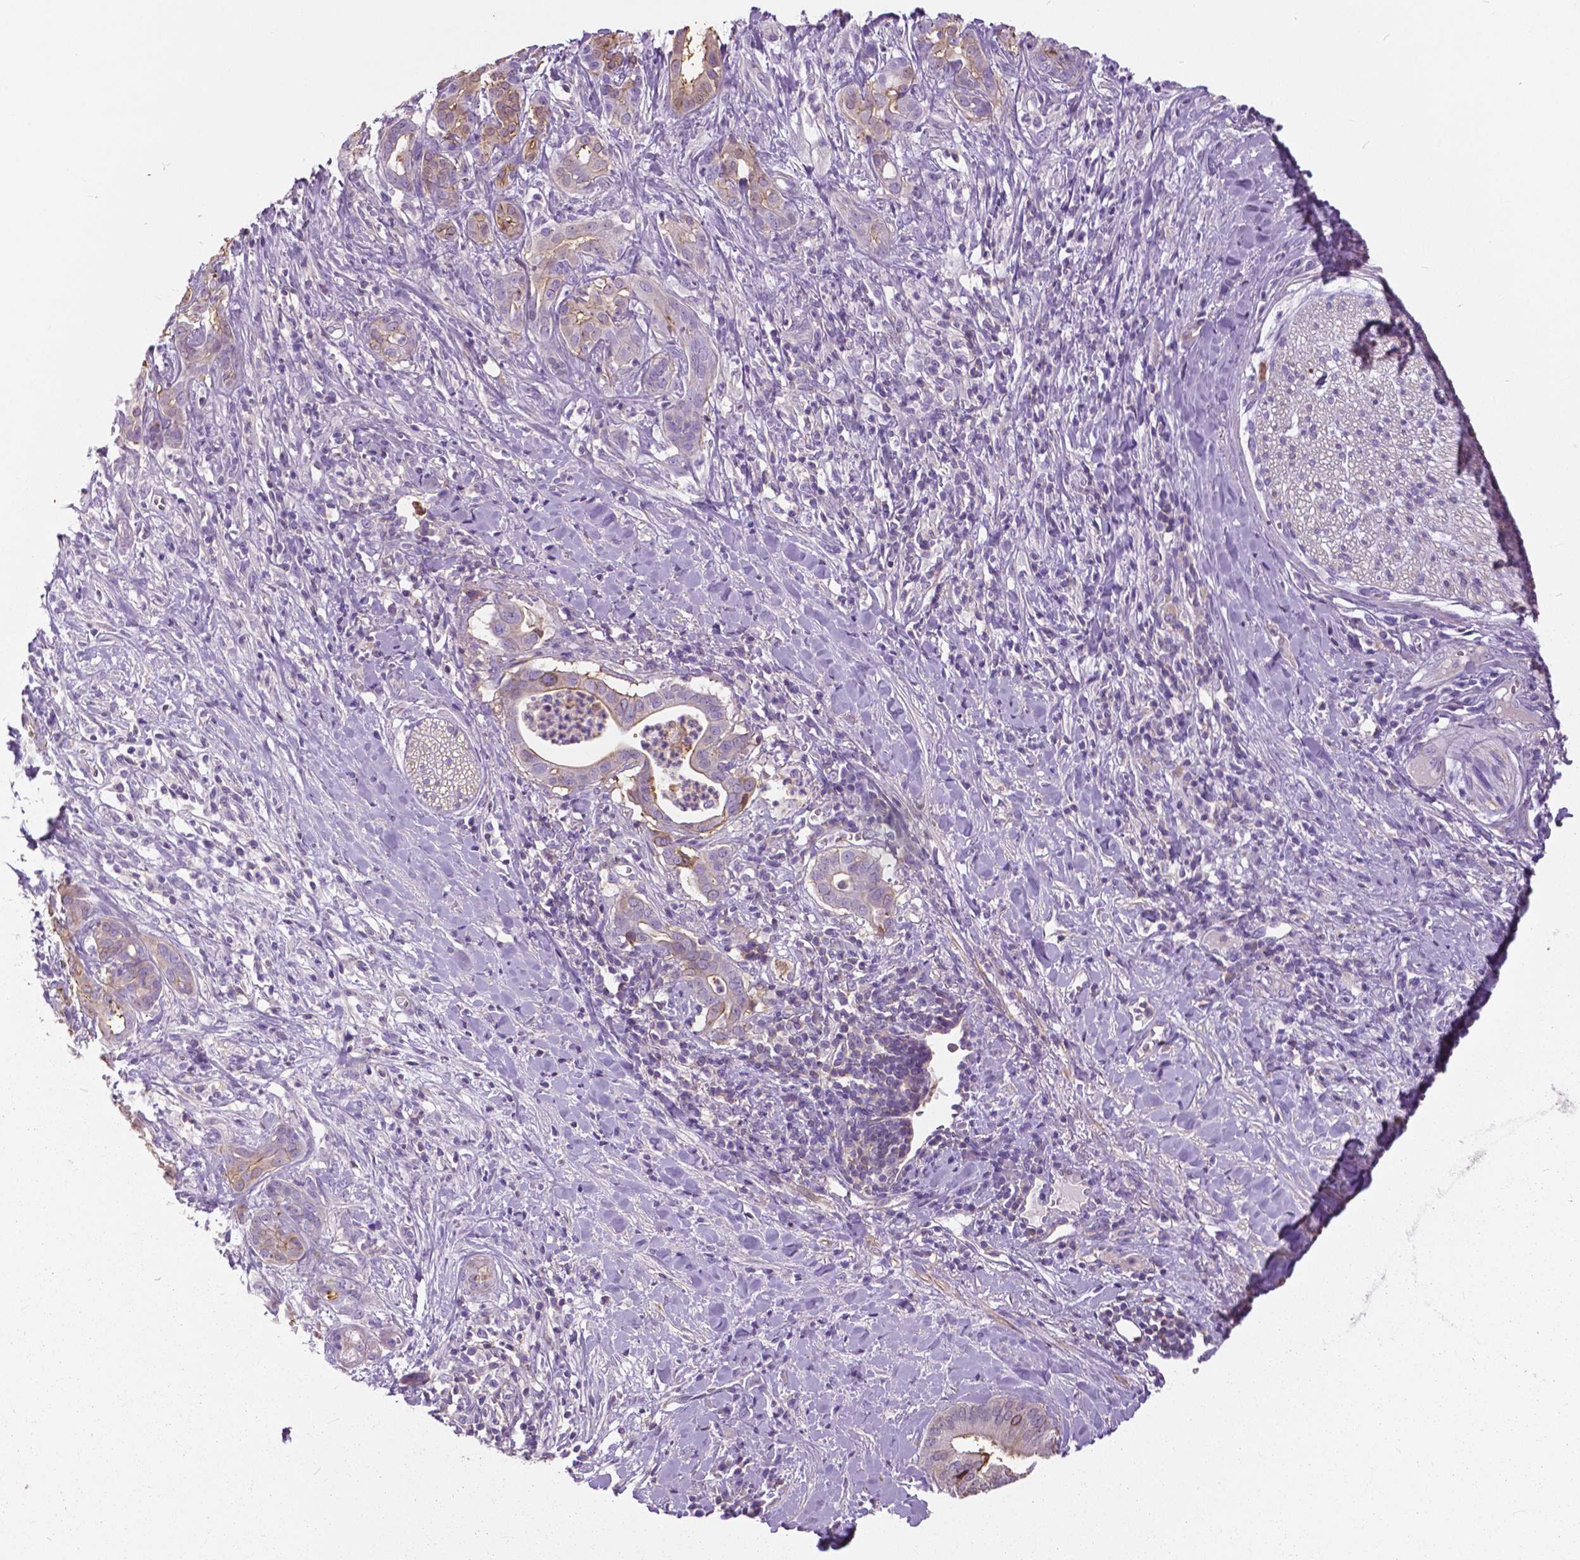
{"staining": {"intensity": "moderate", "quantity": "<25%", "location": "cytoplasmic/membranous"}, "tissue": "pancreatic cancer", "cell_type": "Tumor cells", "image_type": "cancer", "snomed": [{"axis": "morphology", "description": "Adenocarcinoma, NOS"}, {"axis": "topography", "description": "Pancreas"}], "caption": "This image reveals immunohistochemistry (IHC) staining of pancreatic adenocarcinoma, with low moderate cytoplasmic/membranous expression in approximately <25% of tumor cells.", "gene": "ANXA13", "patient": {"sex": "male", "age": 61}}